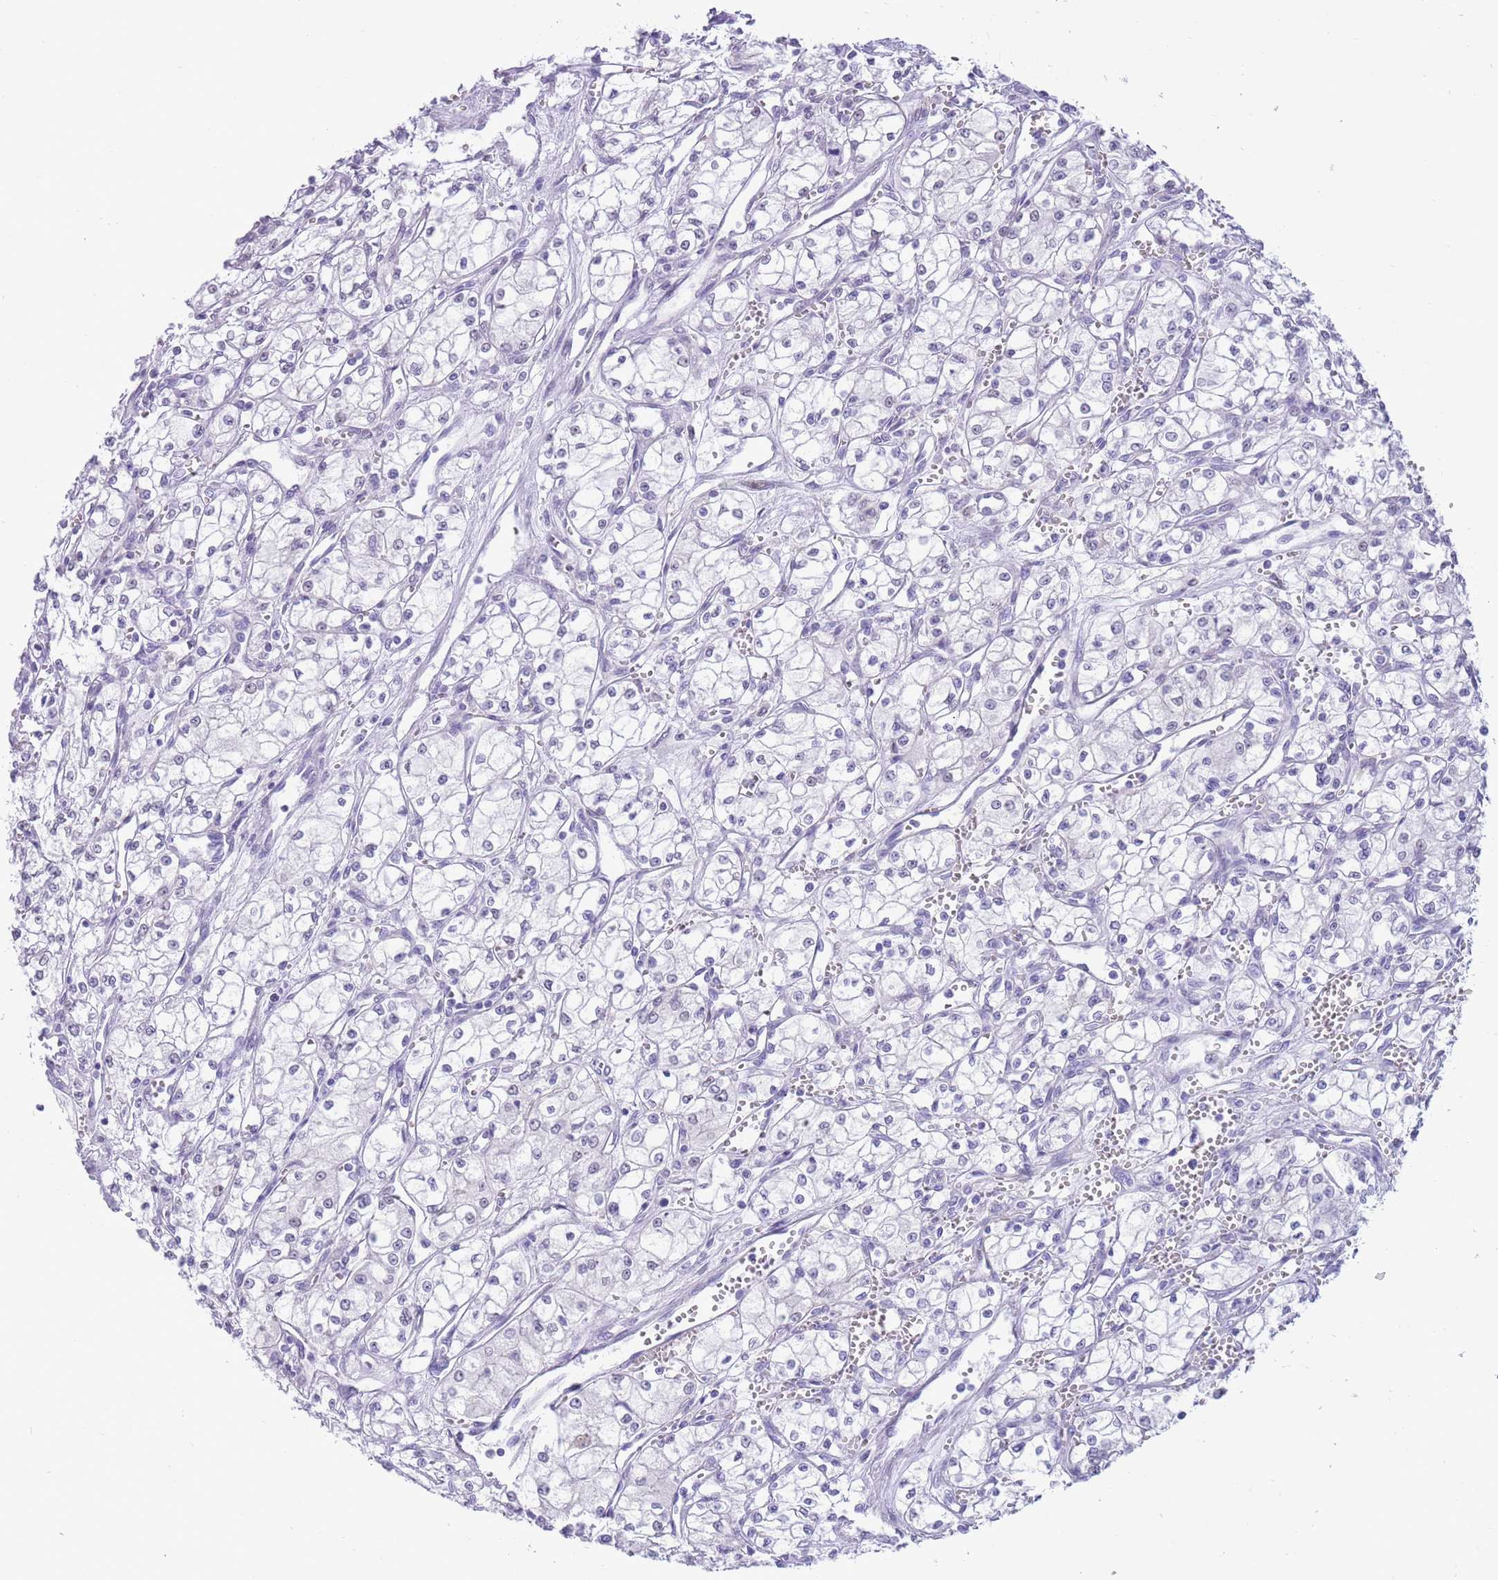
{"staining": {"intensity": "negative", "quantity": "none", "location": "none"}, "tissue": "renal cancer", "cell_type": "Tumor cells", "image_type": "cancer", "snomed": [{"axis": "morphology", "description": "Adenocarcinoma, NOS"}, {"axis": "topography", "description": "Kidney"}], "caption": "Photomicrograph shows no protein staining in tumor cells of adenocarcinoma (renal) tissue. (DAB (3,3'-diaminobenzidine) immunohistochemistry (IHC), high magnification).", "gene": "PPP1R17", "patient": {"sex": "male", "age": 59}}